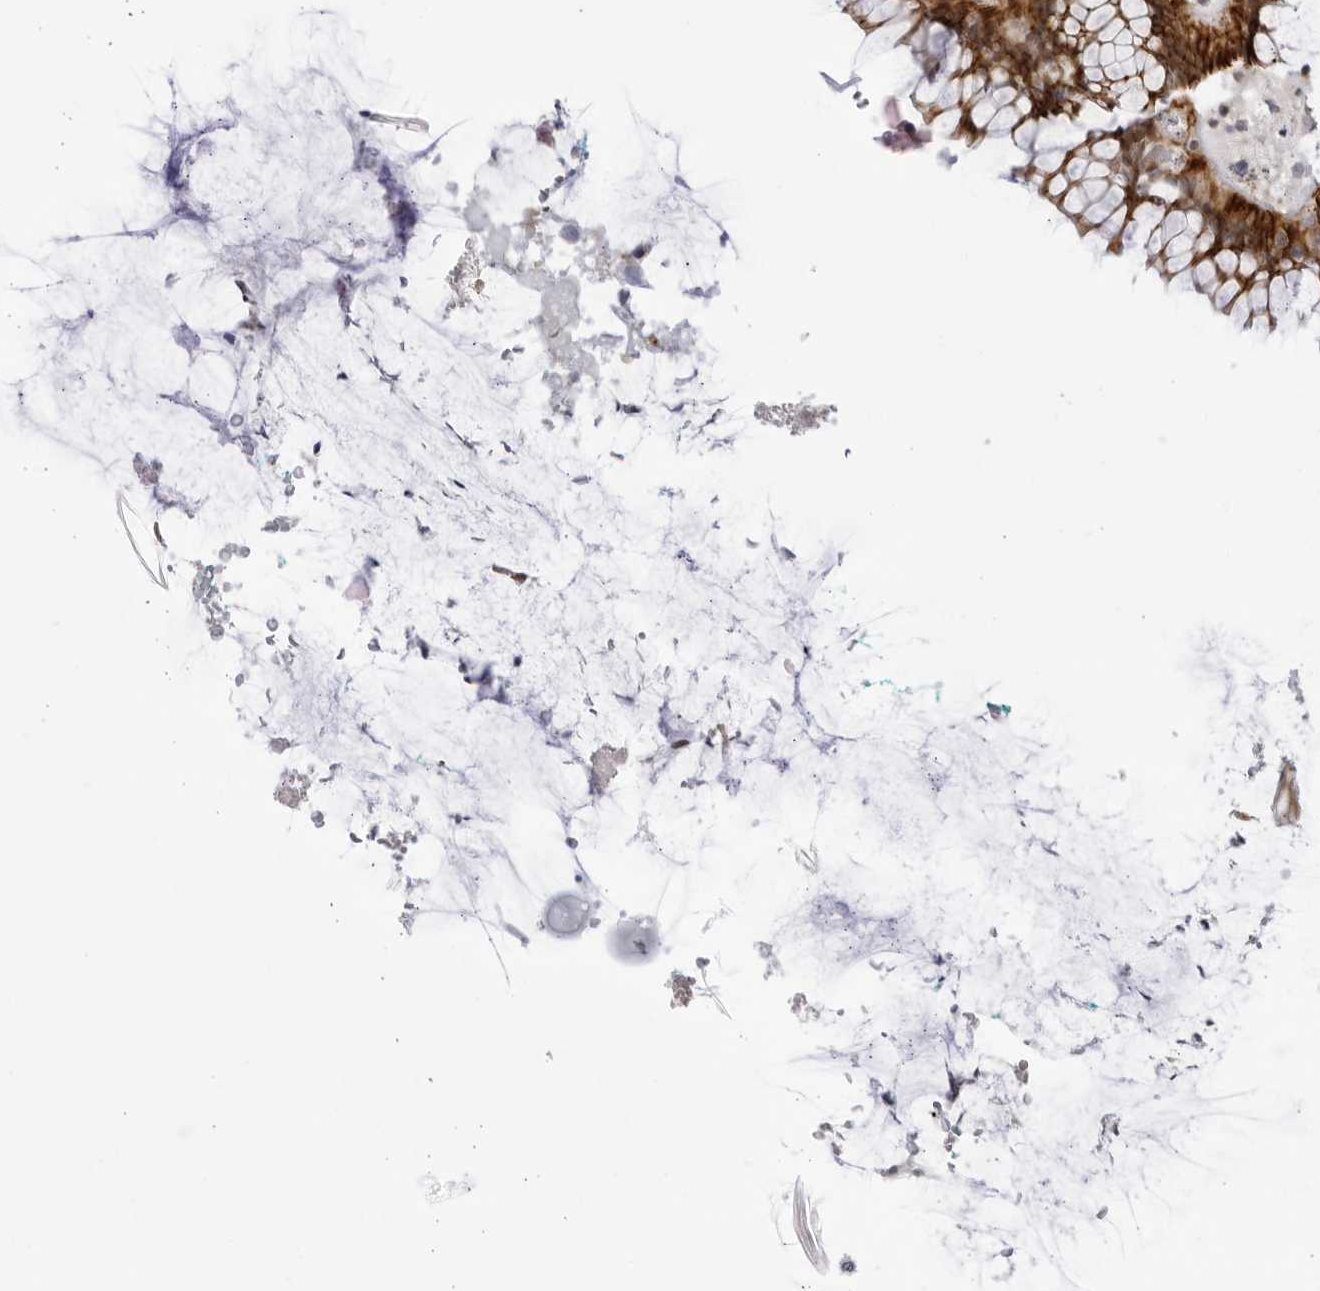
{"staining": {"intensity": "moderate", "quantity": "25%-75%", "location": "cytoplasmic/membranous"}, "tissue": "rectum", "cell_type": "Glandular cells", "image_type": "normal", "snomed": [{"axis": "morphology", "description": "Normal tissue, NOS"}, {"axis": "topography", "description": "Rectum"}], "caption": "The histopathology image reveals a brown stain indicating the presence of a protein in the cytoplasmic/membranous of glandular cells in rectum. (IHC, brightfield microscopy, high magnification).", "gene": "CNBD1", "patient": {"sex": "male", "age": 51}}